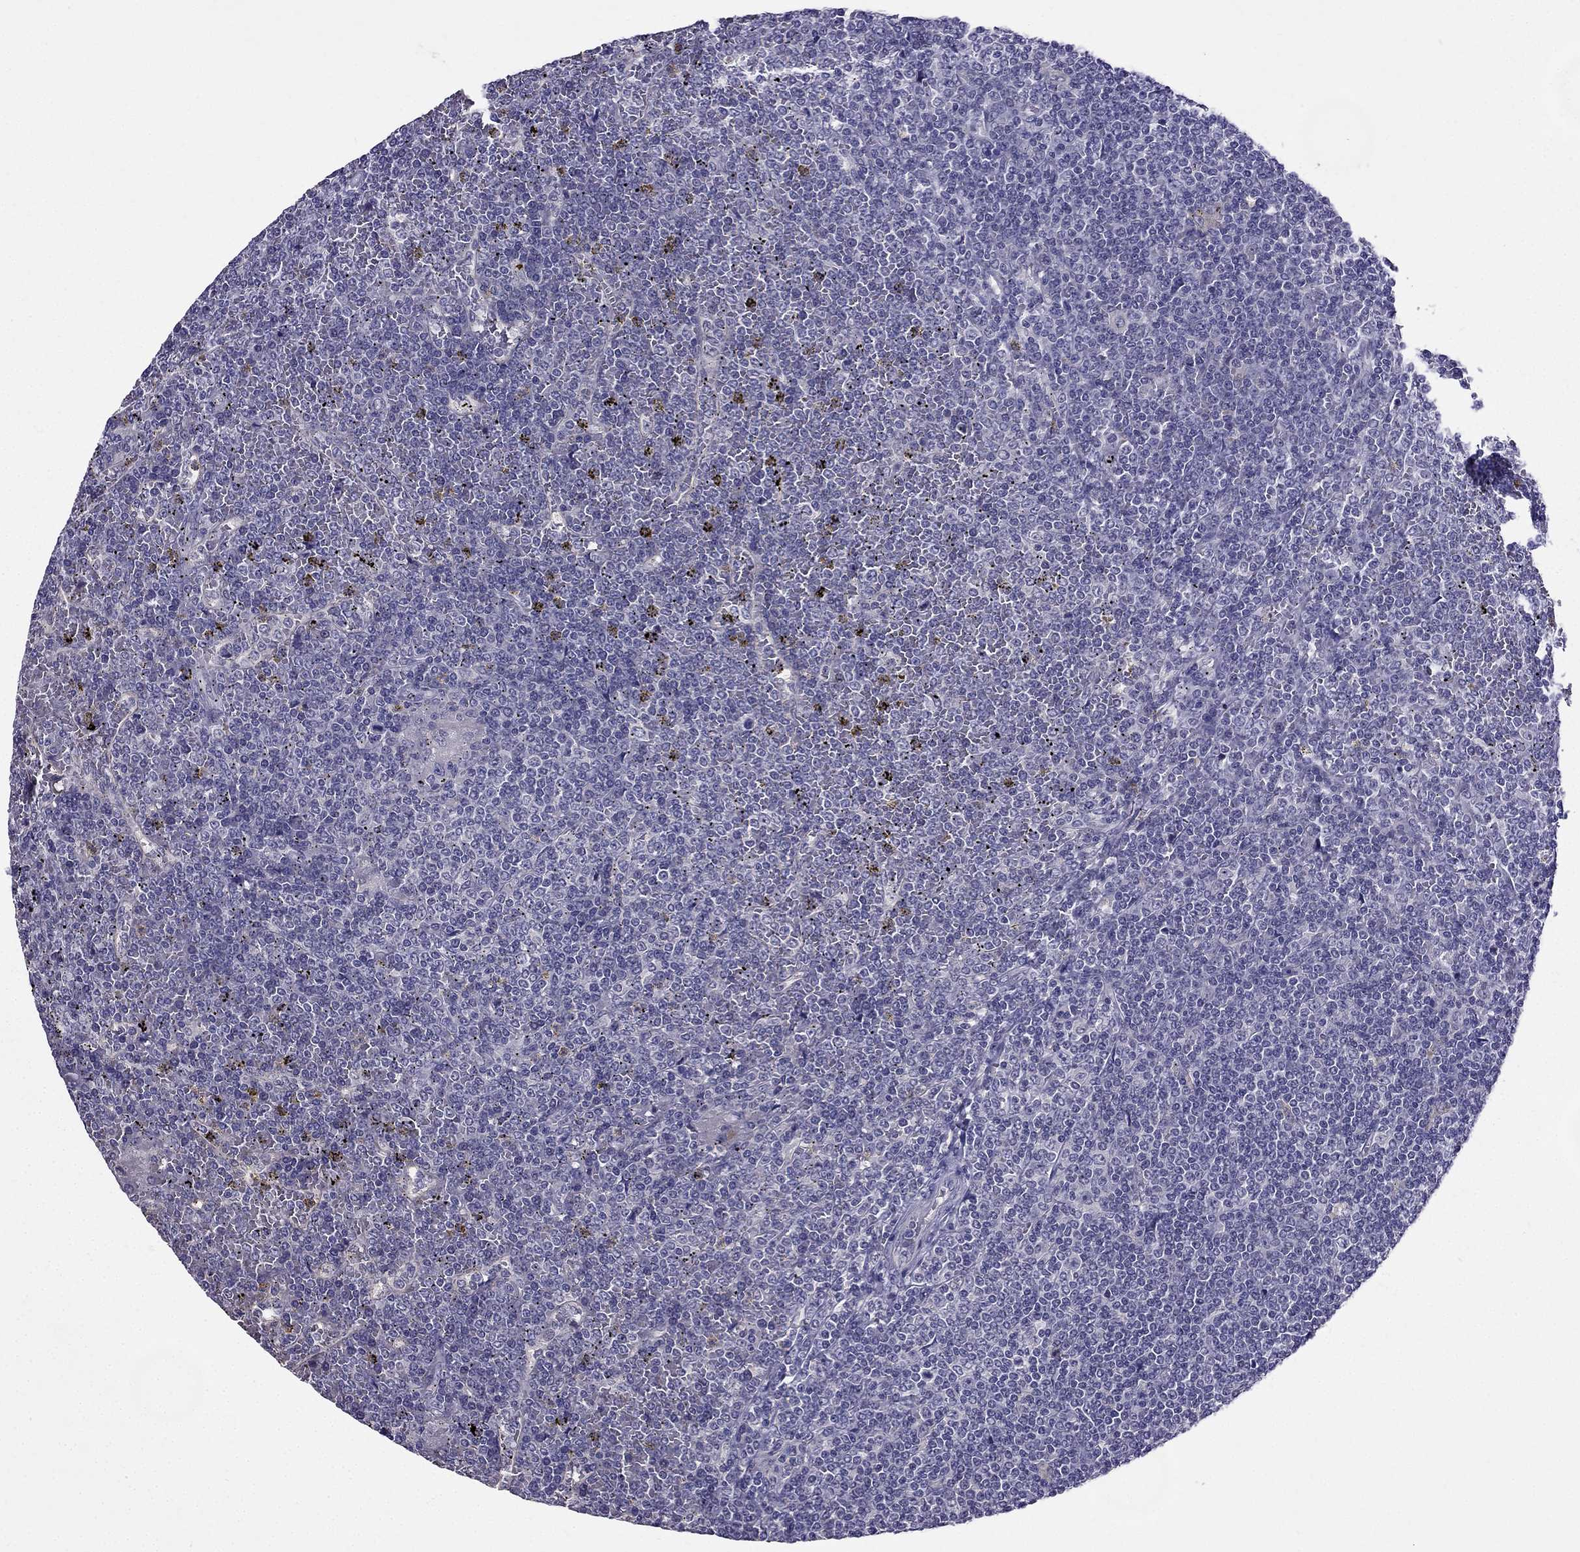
{"staining": {"intensity": "negative", "quantity": "none", "location": "none"}, "tissue": "lymphoma", "cell_type": "Tumor cells", "image_type": "cancer", "snomed": [{"axis": "morphology", "description": "Malignant lymphoma, non-Hodgkin's type, Low grade"}, {"axis": "topography", "description": "Spleen"}], "caption": "A micrograph of human lymphoma is negative for staining in tumor cells.", "gene": "DUSP15", "patient": {"sex": "female", "age": 19}}